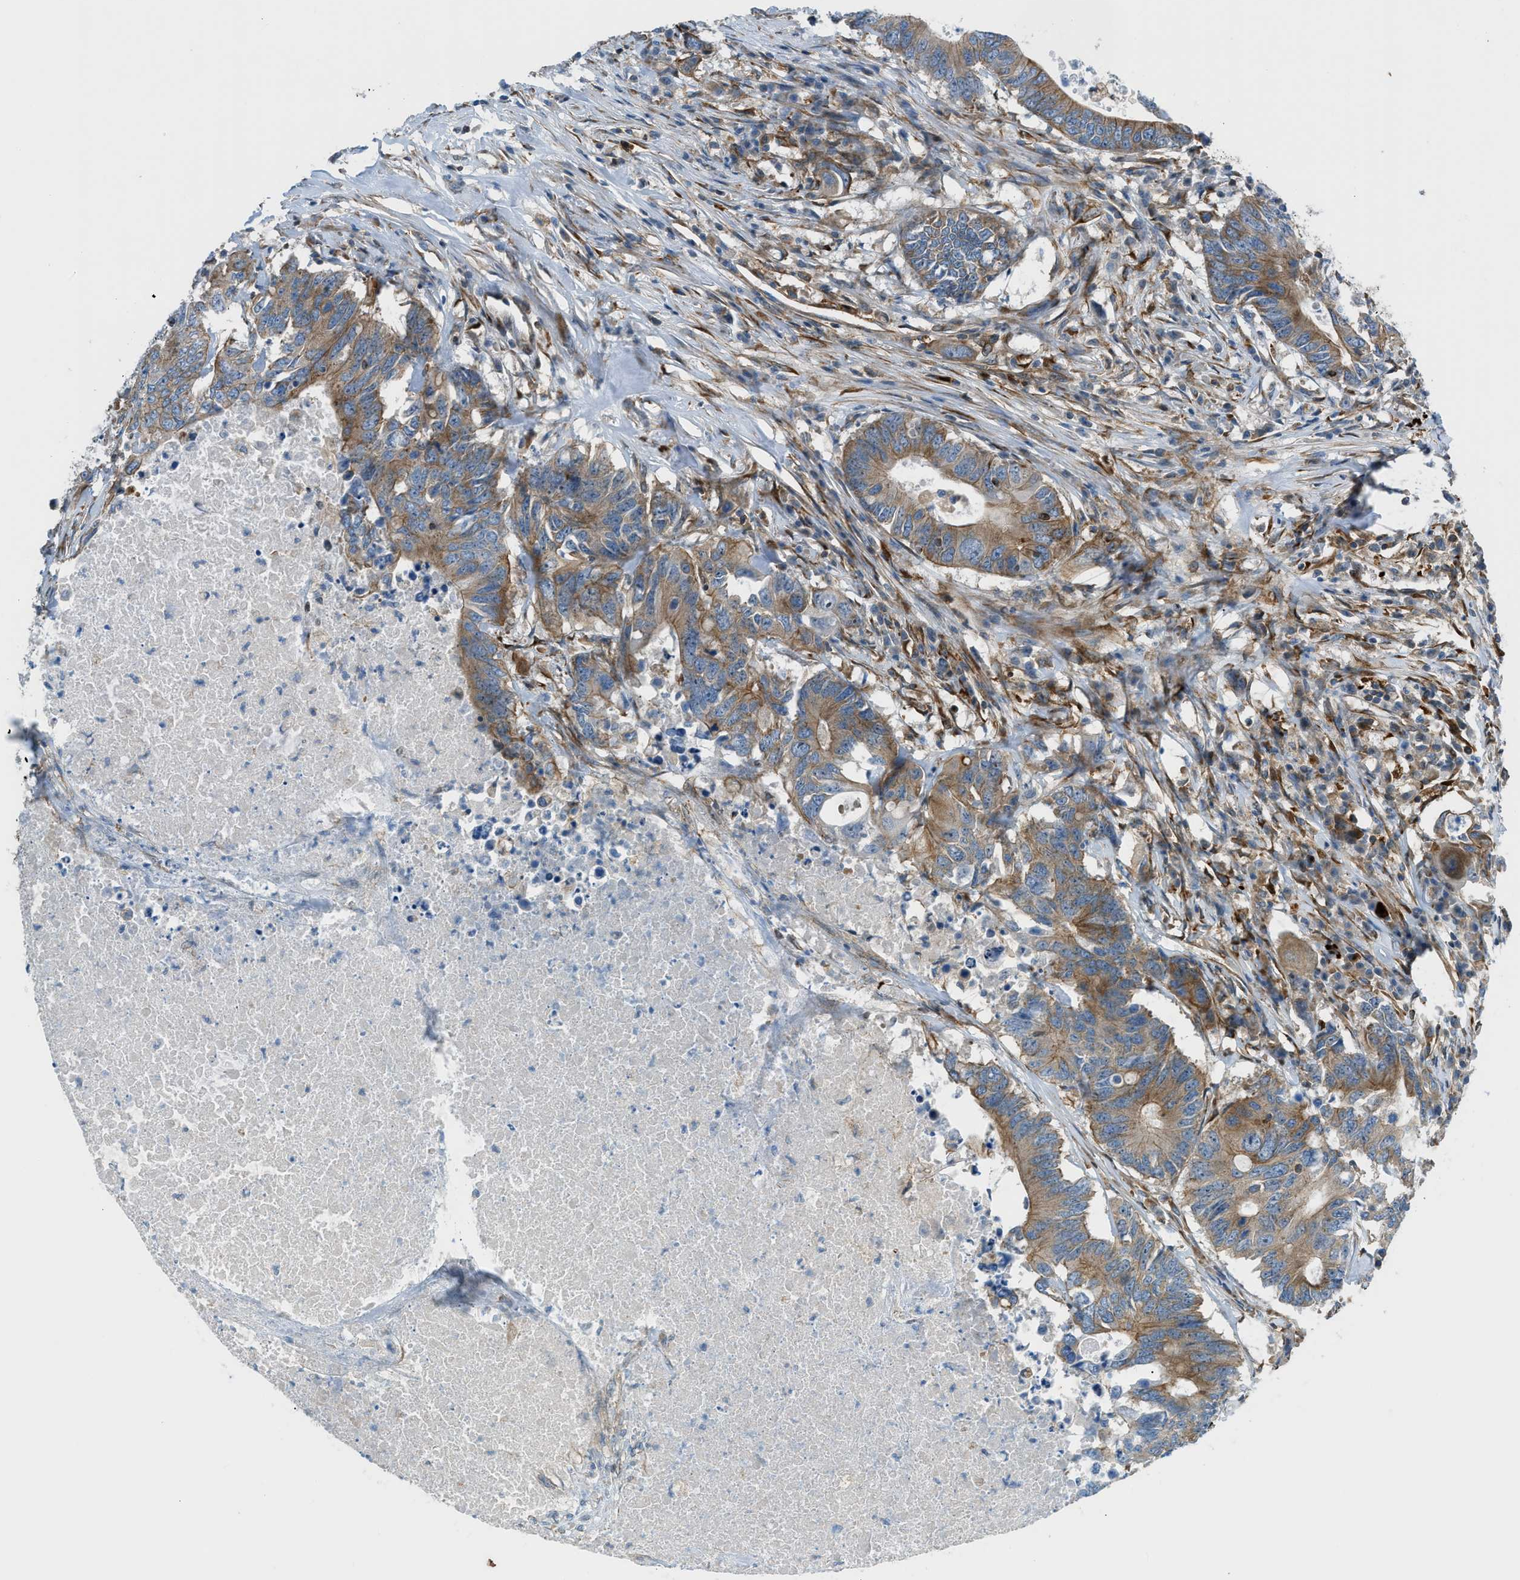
{"staining": {"intensity": "moderate", "quantity": ">75%", "location": "cytoplasmic/membranous"}, "tissue": "colorectal cancer", "cell_type": "Tumor cells", "image_type": "cancer", "snomed": [{"axis": "morphology", "description": "Adenocarcinoma, NOS"}, {"axis": "topography", "description": "Colon"}], "caption": "Moderate cytoplasmic/membranous positivity for a protein is appreciated in about >75% of tumor cells of colorectal cancer using immunohistochemistry (IHC).", "gene": "DMAC1", "patient": {"sex": "male", "age": 71}}